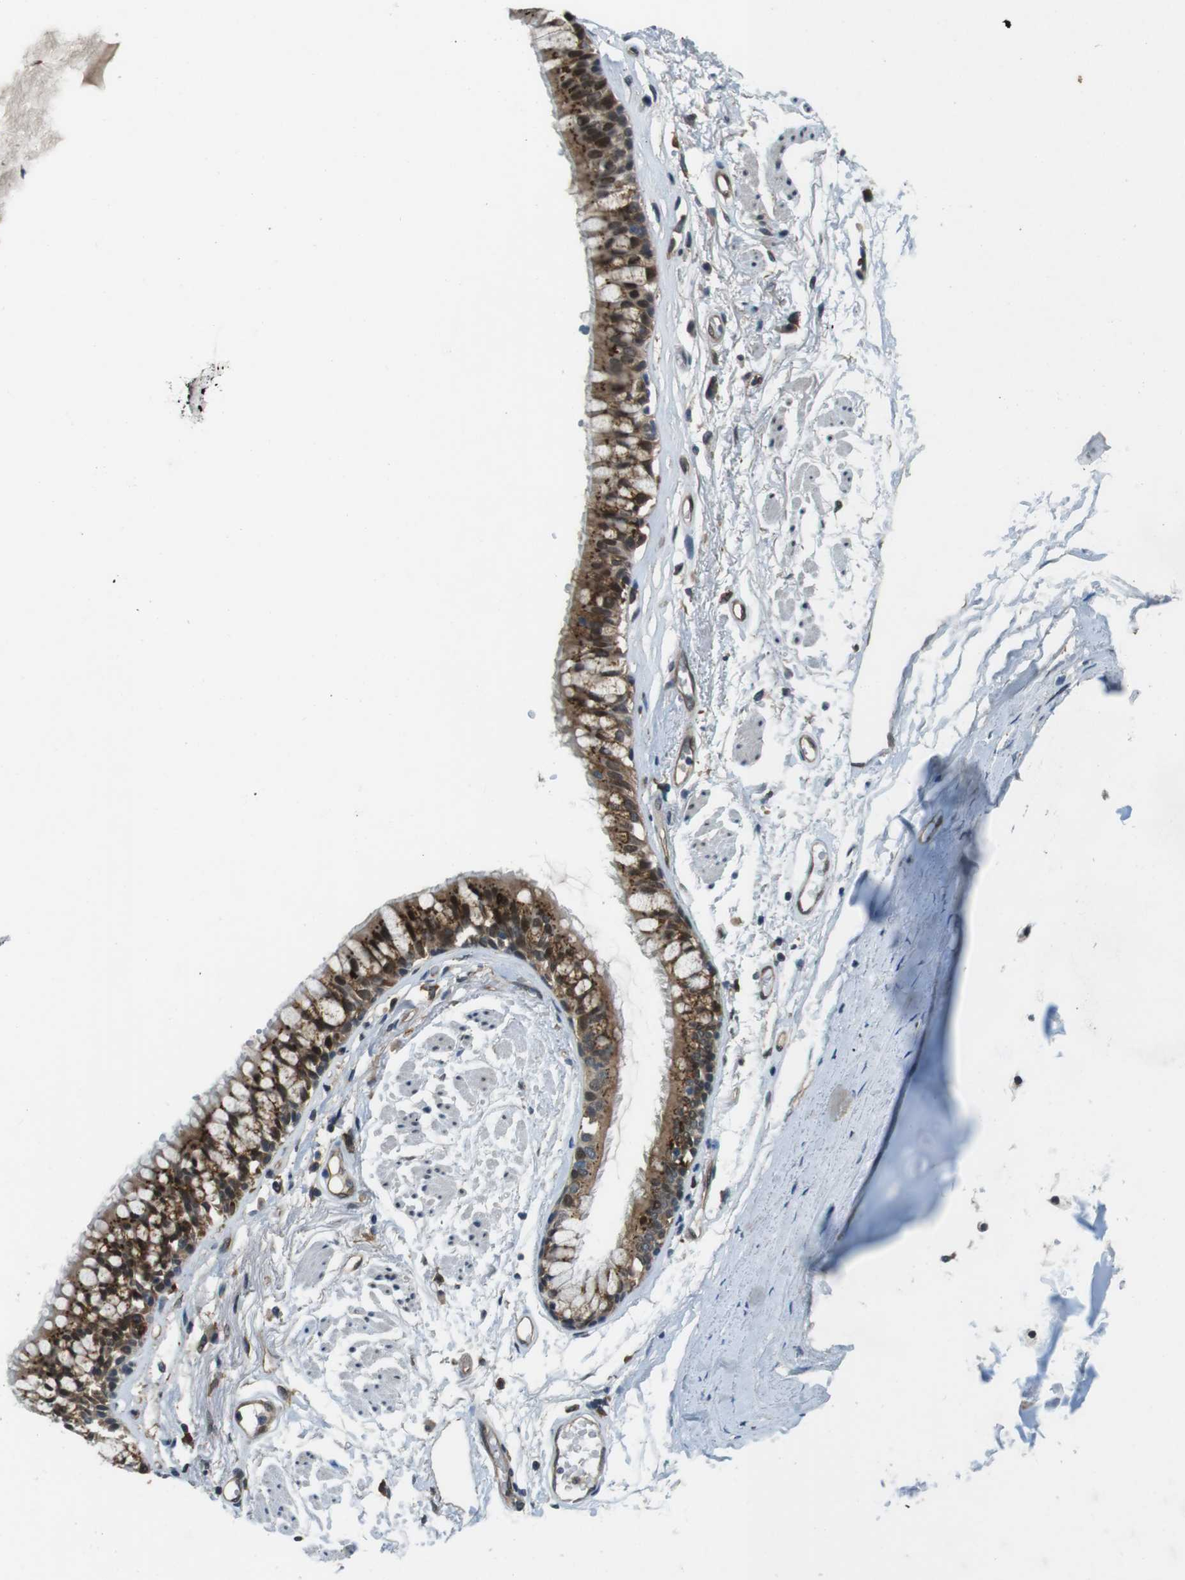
{"staining": {"intensity": "negative", "quantity": "none", "location": "none"}, "tissue": "adipose tissue", "cell_type": "Adipocytes", "image_type": "normal", "snomed": [{"axis": "morphology", "description": "Normal tissue, NOS"}, {"axis": "topography", "description": "Cartilage tissue"}, {"axis": "topography", "description": "Bronchus"}], "caption": "The image demonstrates no staining of adipocytes in normal adipose tissue.", "gene": "PALD1", "patient": {"sex": "female", "age": 73}}